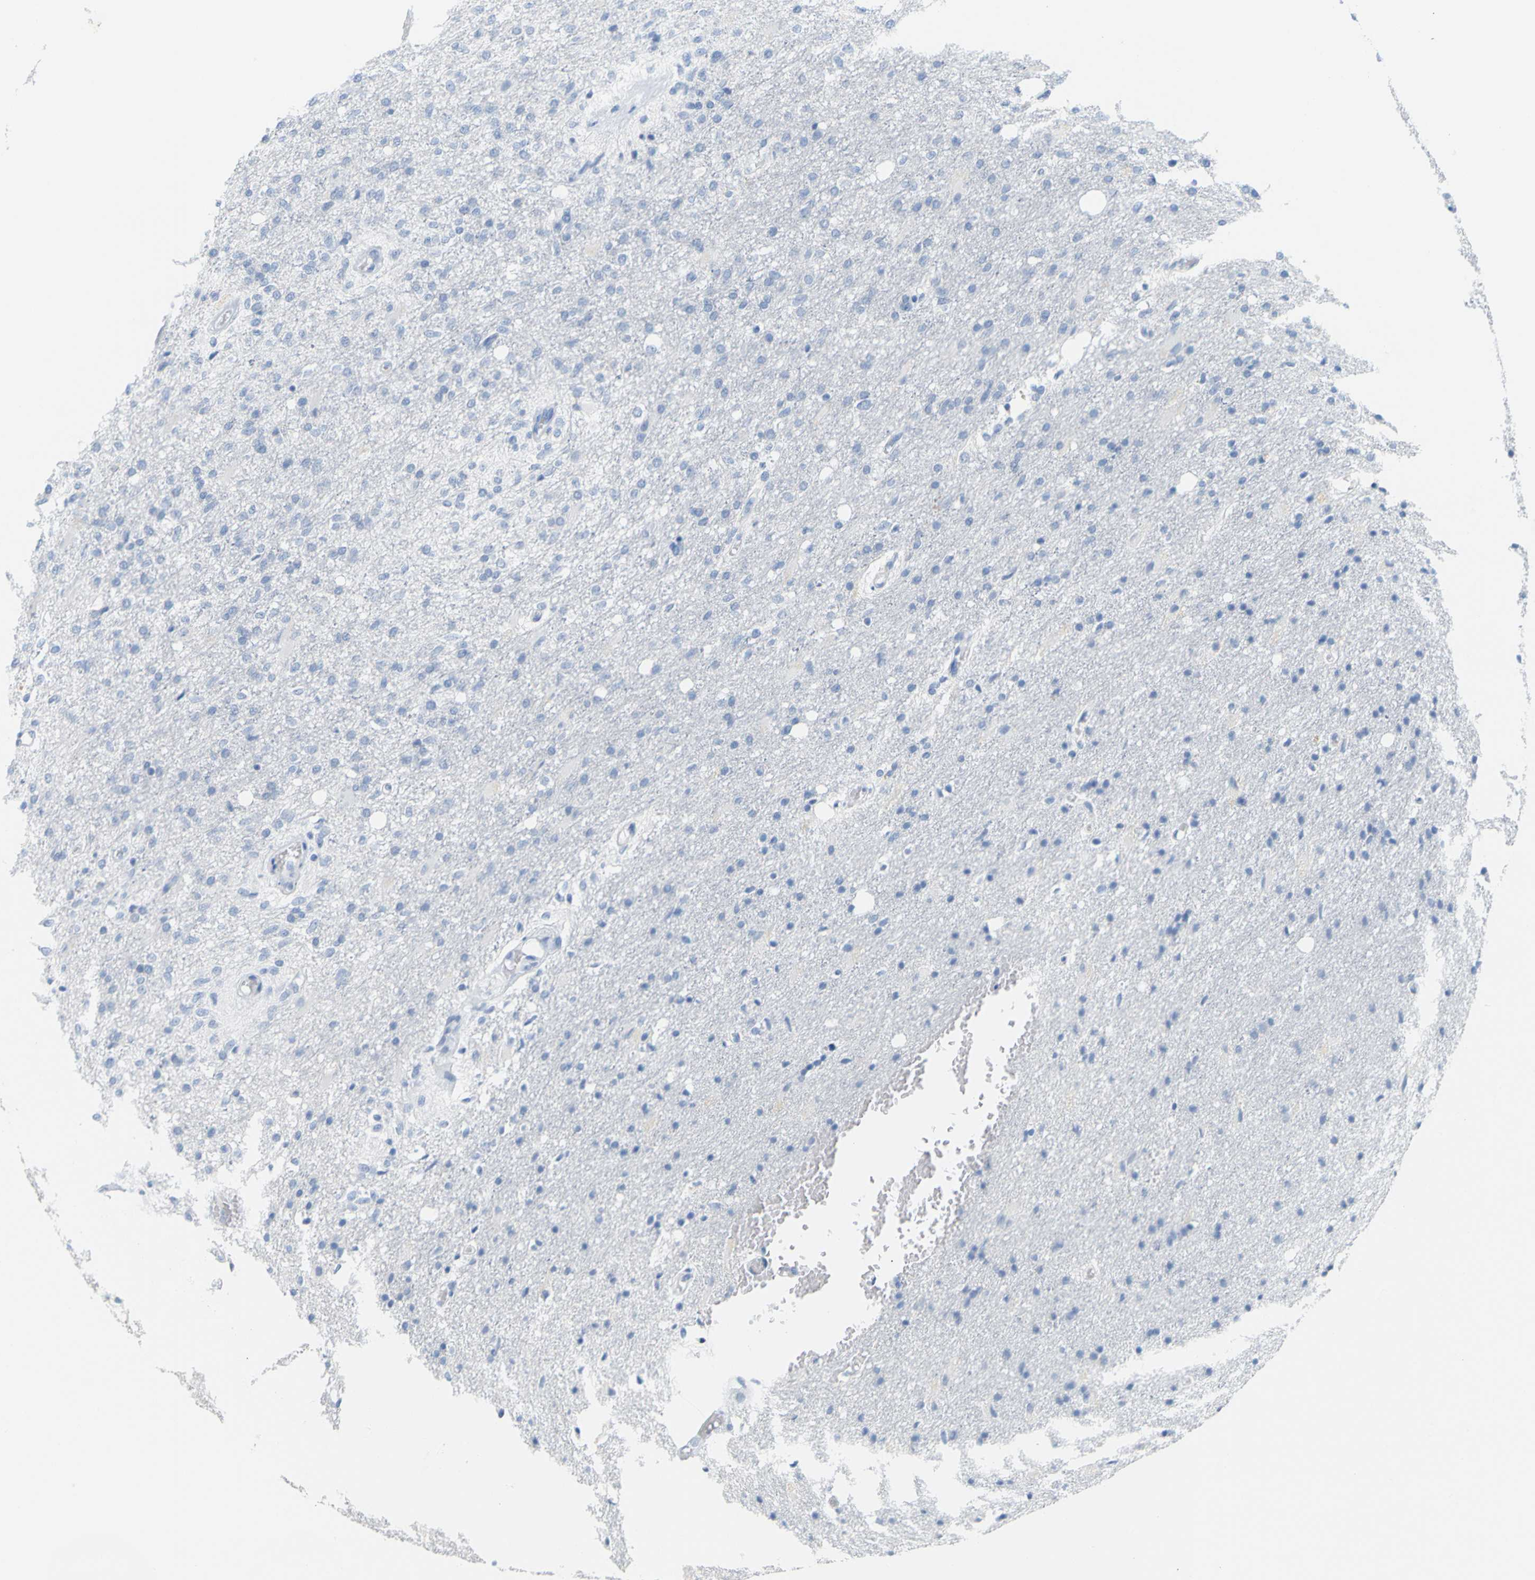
{"staining": {"intensity": "negative", "quantity": "none", "location": "none"}, "tissue": "glioma", "cell_type": "Tumor cells", "image_type": "cancer", "snomed": [{"axis": "morphology", "description": "Normal tissue, NOS"}, {"axis": "morphology", "description": "Glioma, malignant, High grade"}, {"axis": "topography", "description": "Cerebral cortex"}], "caption": "The image demonstrates no significant expression in tumor cells of glioma. (DAB (3,3'-diaminobenzidine) IHC visualized using brightfield microscopy, high magnification).", "gene": "OPN1SW", "patient": {"sex": "male", "age": 77}}